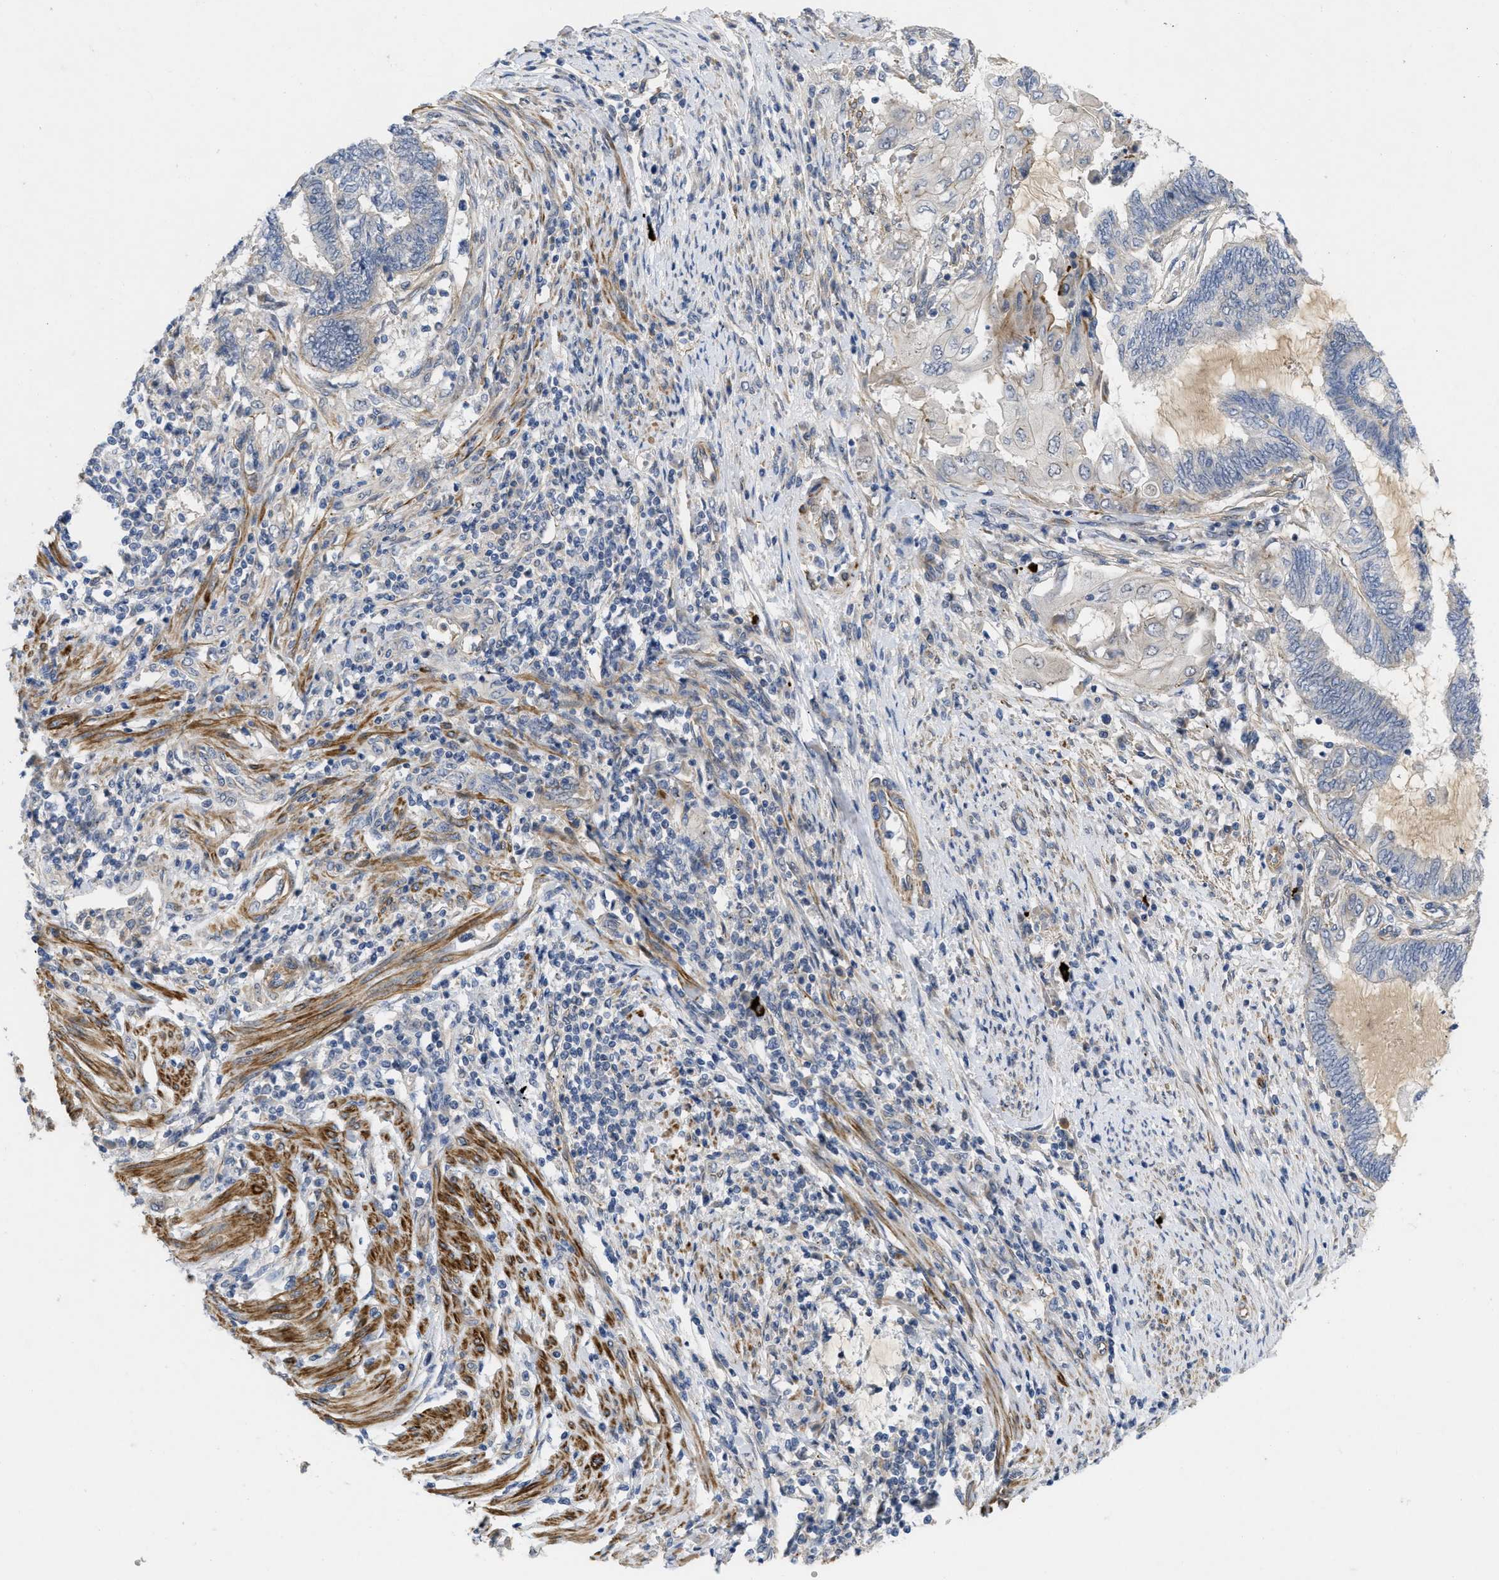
{"staining": {"intensity": "negative", "quantity": "none", "location": "none"}, "tissue": "endometrial cancer", "cell_type": "Tumor cells", "image_type": "cancer", "snomed": [{"axis": "morphology", "description": "Adenocarcinoma, NOS"}, {"axis": "topography", "description": "Uterus"}, {"axis": "topography", "description": "Endometrium"}], "caption": "Protein analysis of adenocarcinoma (endometrial) demonstrates no significant positivity in tumor cells.", "gene": "ARHGEF26", "patient": {"sex": "female", "age": 70}}